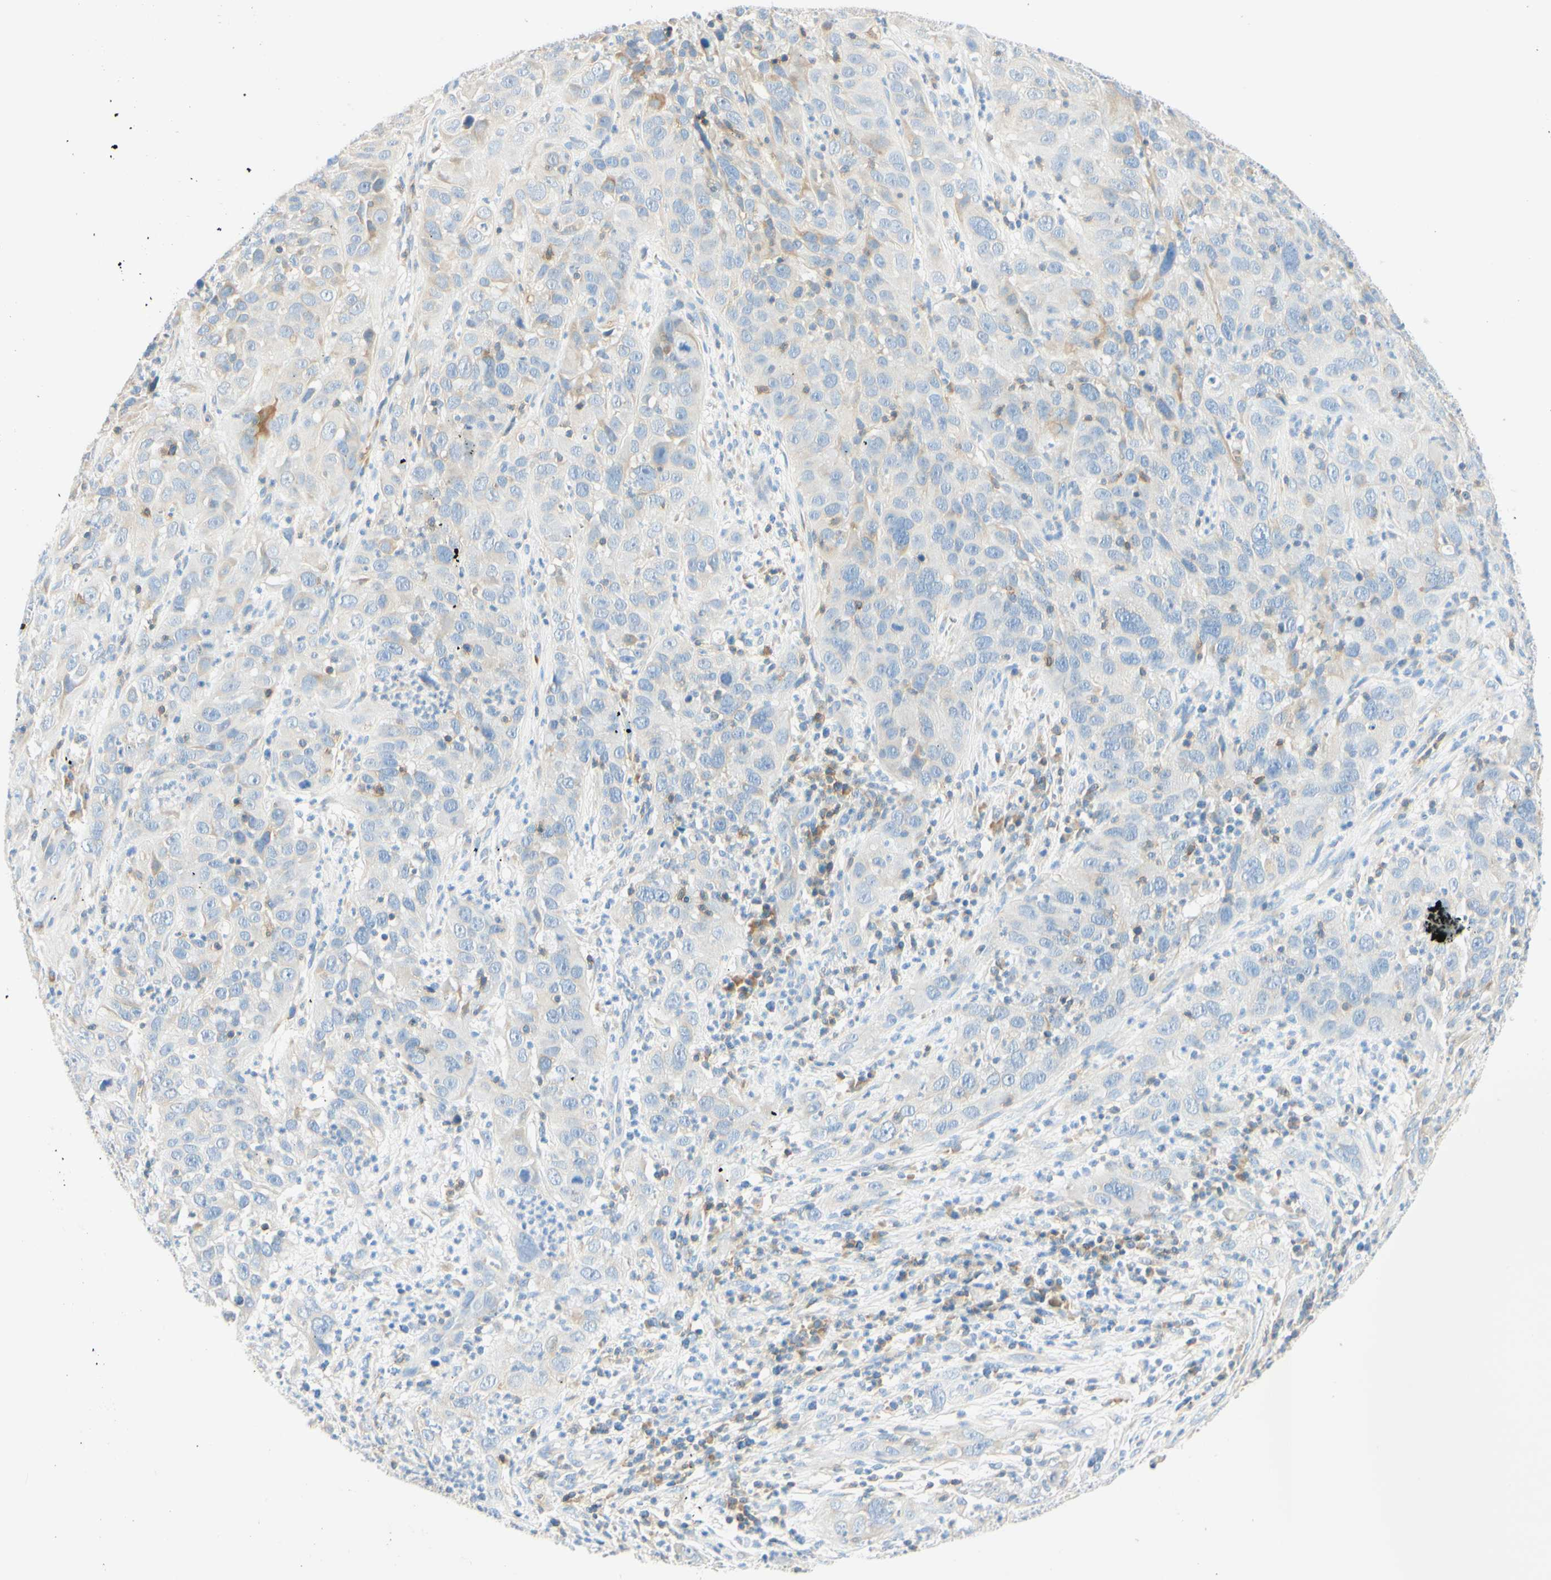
{"staining": {"intensity": "negative", "quantity": "none", "location": "none"}, "tissue": "cervical cancer", "cell_type": "Tumor cells", "image_type": "cancer", "snomed": [{"axis": "morphology", "description": "Squamous cell carcinoma, NOS"}, {"axis": "topography", "description": "Cervix"}], "caption": "Tumor cells are negative for brown protein staining in cervical cancer (squamous cell carcinoma).", "gene": "LAT", "patient": {"sex": "female", "age": 32}}